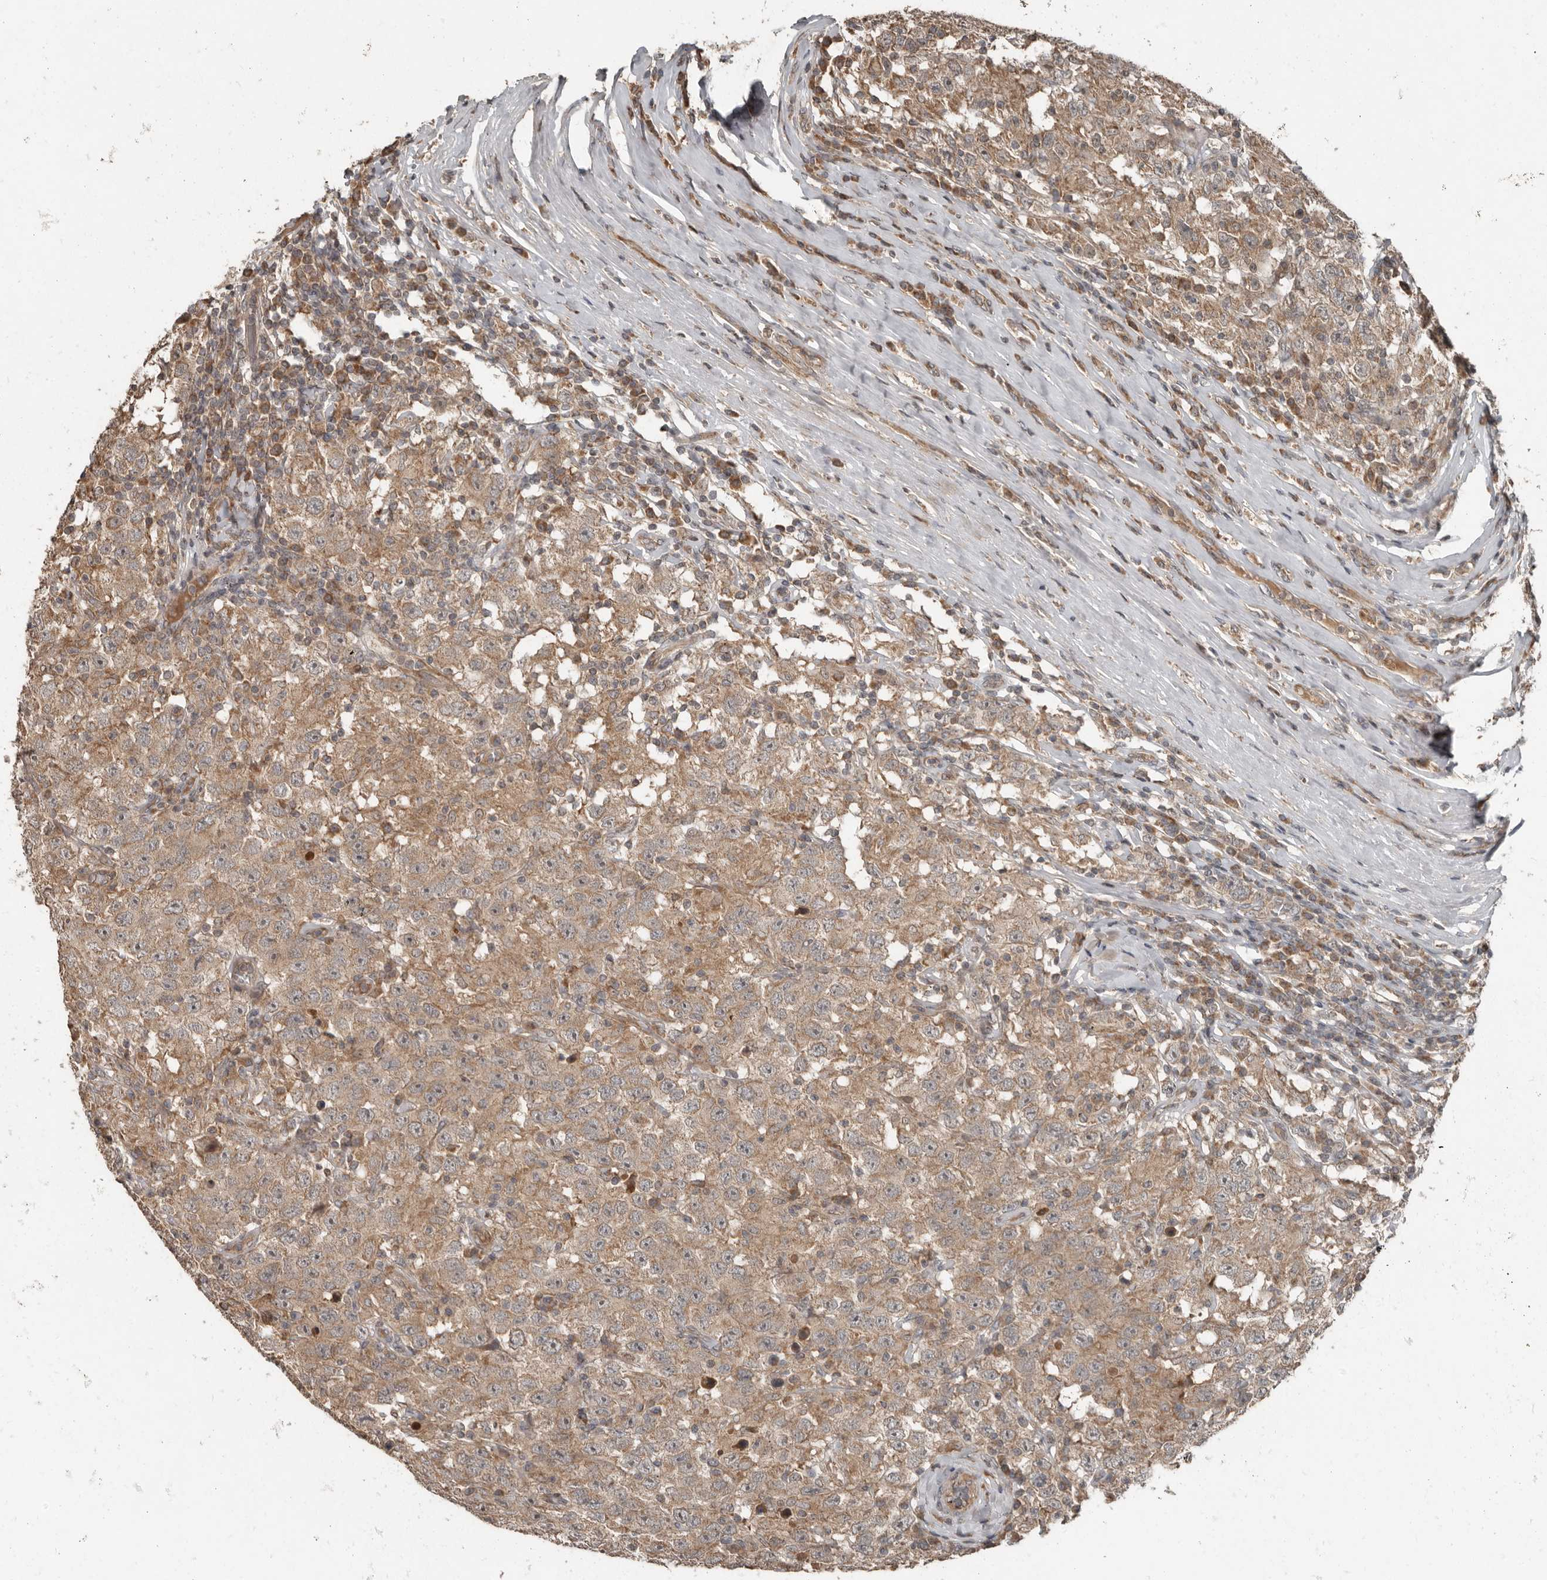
{"staining": {"intensity": "weak", "quantity": ">75%", "location": "cytoplasmic/membranous"}, "tissue": "testis cancer", "cell_type": "Tumor cells", "image_type": "cancer", "snomed": [{"axis": "morphology", "description": "Seminoma, NOS"}, {"axis": "topography", "description": "Testis"}], "caption": "DAB (3,3'-diaminobenzidine) immunohistochemical staining of human testis cancer reveals weak cytoplasmic/membranous protein expression in about >75% of tumor cells. The protein of interest is stained brown, and the nuclei are stained in blue (DAB IHC with brightfield microscopy, high magnification).", "gene": "SLC6A7", "patient": {"sex": "male", "age": 41}}